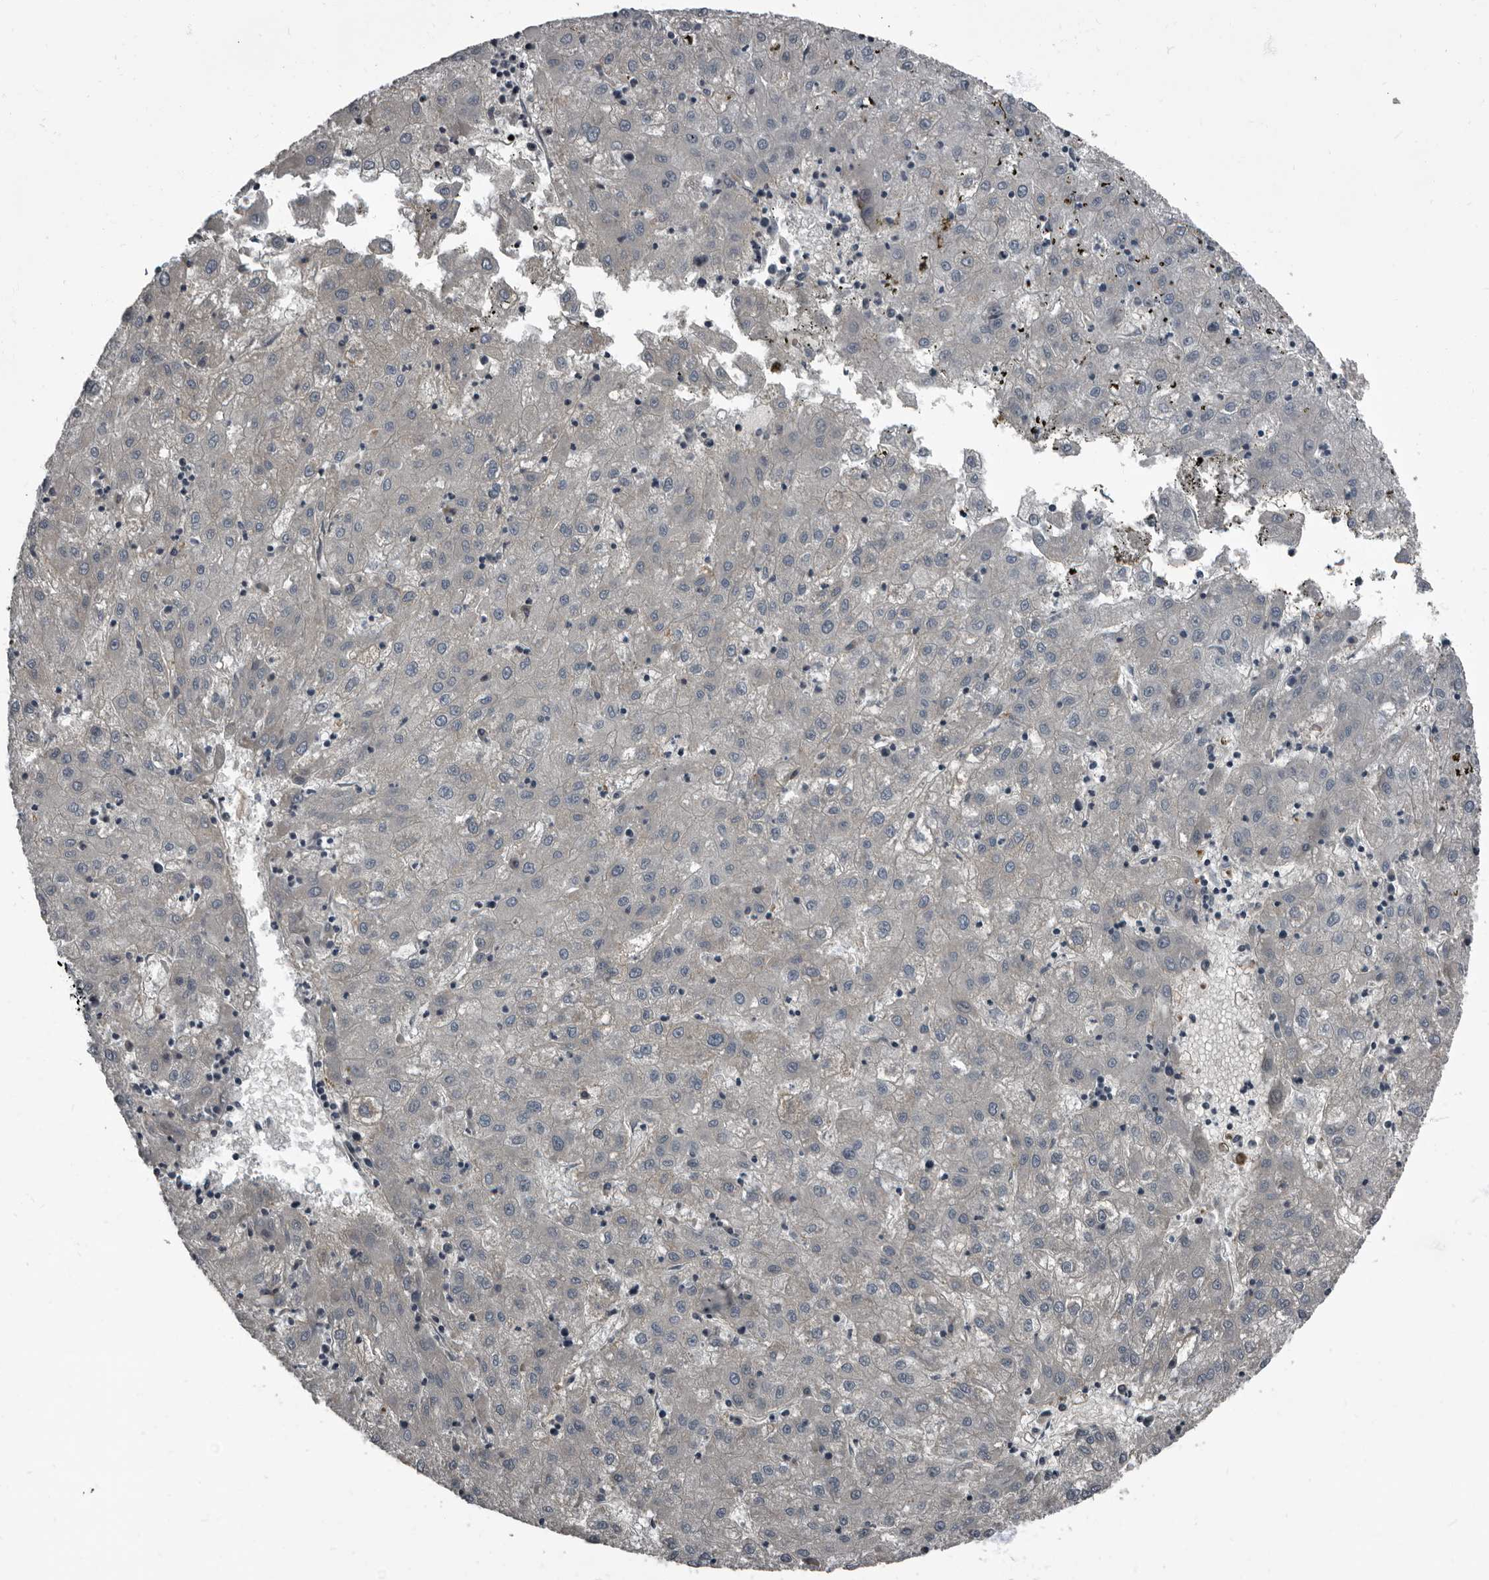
{"staining": {"intensity": "negative", "quantity": "none", "location": "none"}, "tissue": "liver cancer", "cell_type": "Tumor cells", "image_type": "cancer", "snomed": [{"axis": "morphology", "description": "Carcinoma, Hepatocellular, NOS"}, {"axis": "topography", "description": "Liver"}], "caption": "The IHC micrograph has no significant positivity in tumor cells of hepatocellular carcinoma (liver) tissue.", "gene": "TPD52L1", "patient": {"sex": "male", "age": 72}}